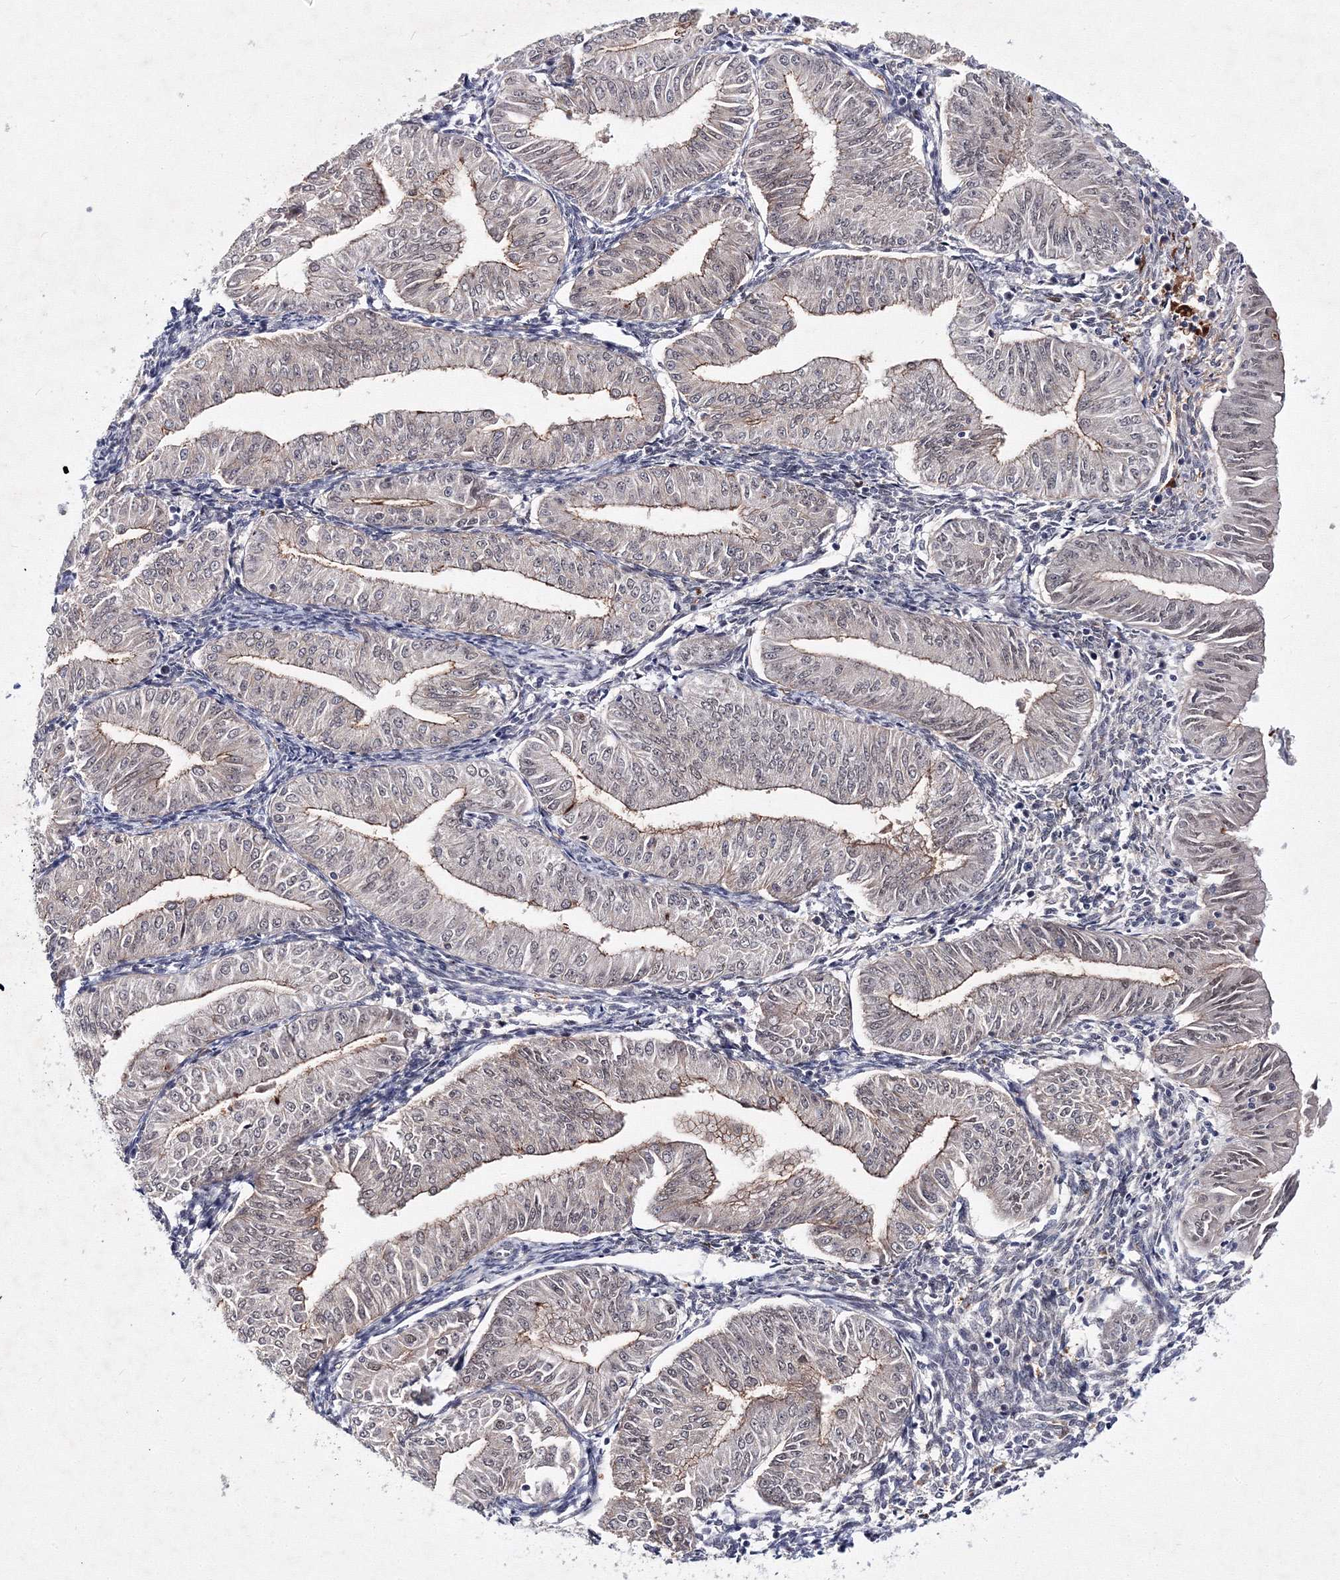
{"staining": {"intensity": "weak", "quantity": "<25%", "location": "cytoplasmic/membranous"}, "tissue": "endometrial cancer", "cell_type": "Tumor cells", "image_type": "cancer", "snomed": [{"axis": "morphology", "description": "Normal tissue, NOS"}, {"axis": "morphology", "description": "Adenocarcinoma, NOS"}, {"axis": "topography", "description": "Endometrium"}], "caption": "Immunohistochemistry histopathology image of neoplastic tissue: human endometrial cancer (adenocarcinoma) stained with DAB (3,3'-diaminobenzidine) displays no significant protein expression in tumor cells.", "gene": "C11orf52", "patient": {"sex": "female", "age": 53}}